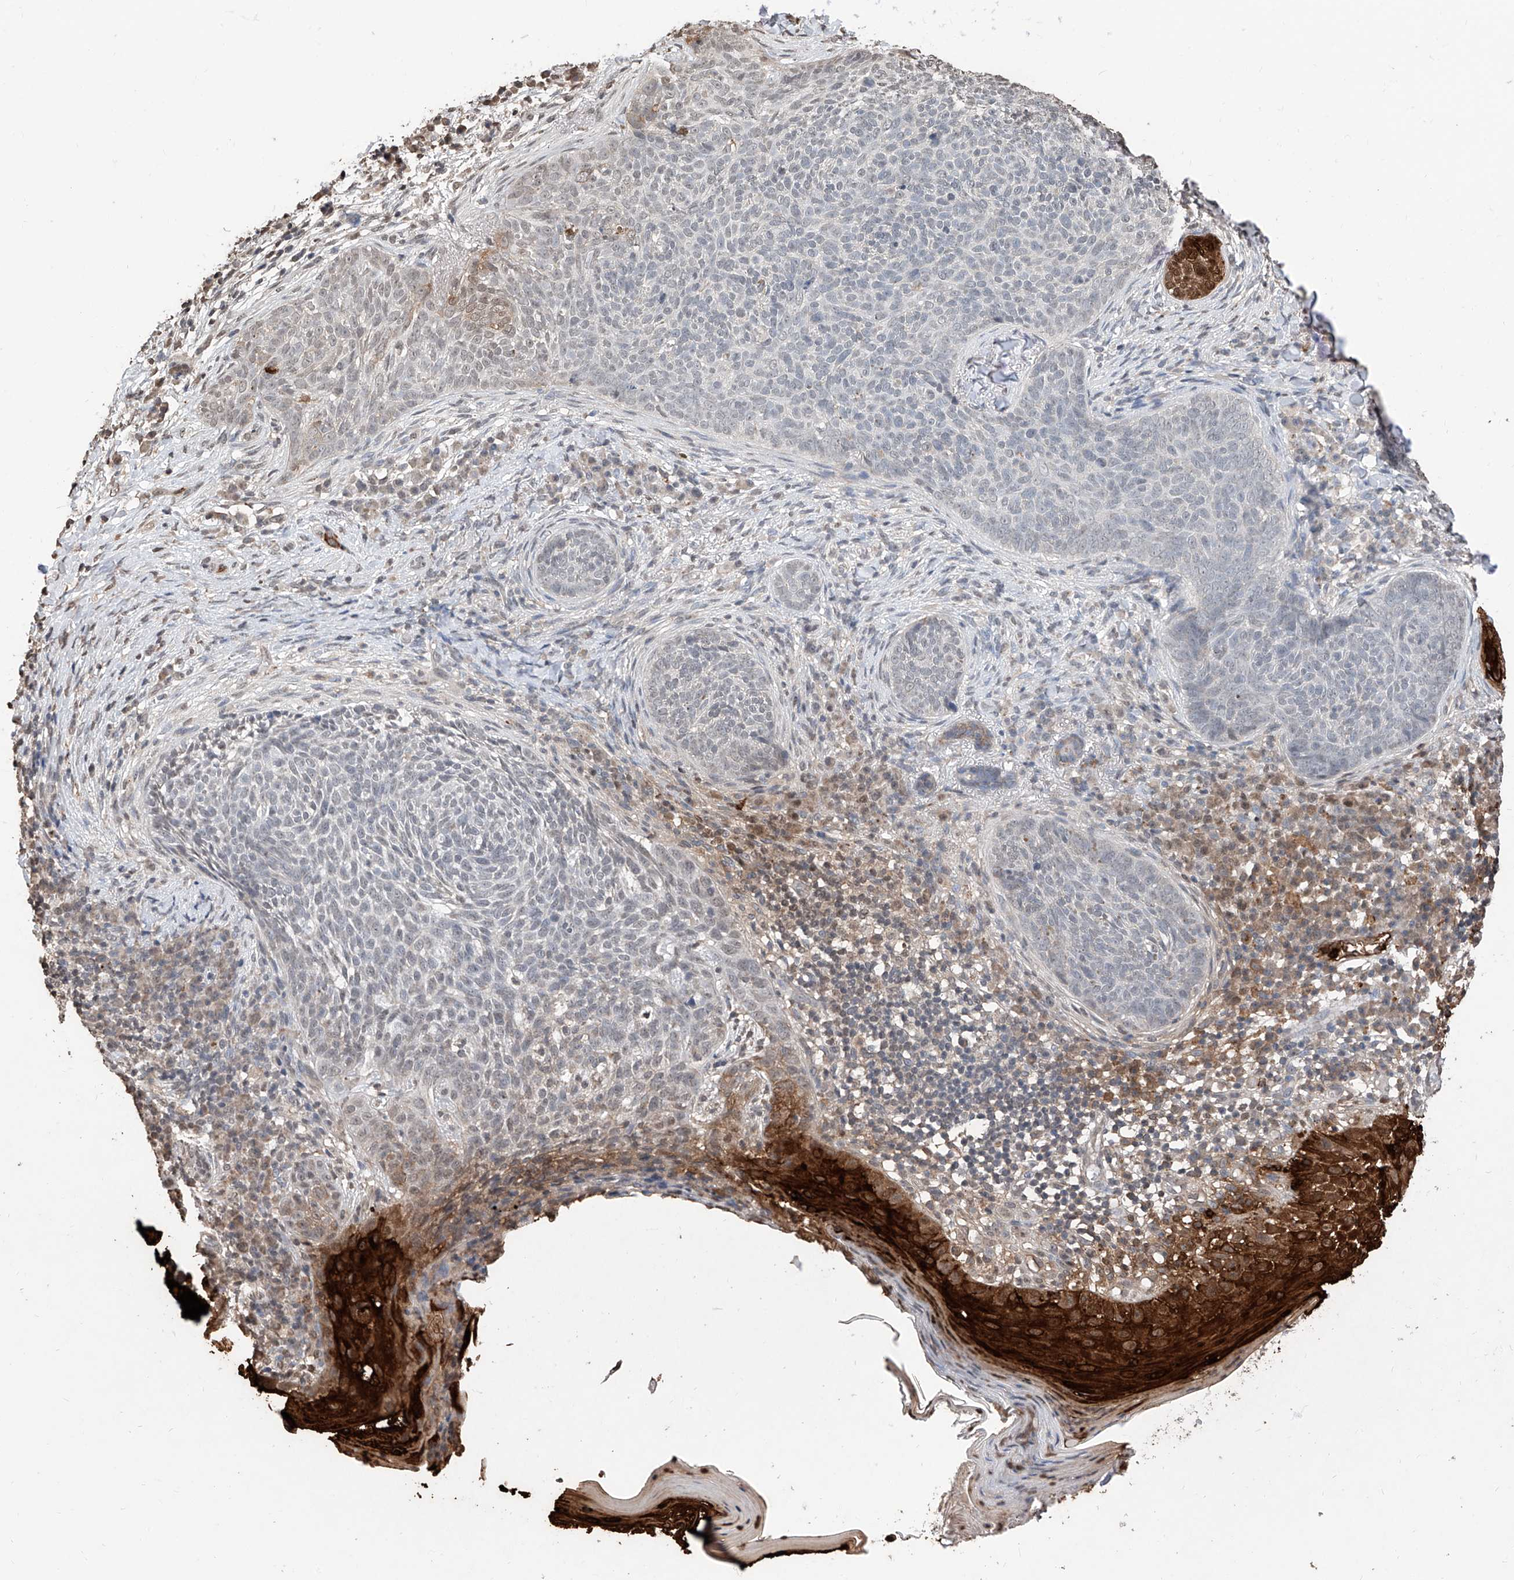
{"staining": {"intensity": "negative", "quantity": "none", "location": "none"}, "tissue": "skin cancer", "cell_type": "Tumor cells", "image_type": "cancer", "snomed": [{"axis": "morphology", "description": "Basal cell carcinoma"}, {"axis": "topography", "description": "Skin"}], "caption": "This is an immunohistochemistry (IHC) photomicrograph of skin cancer. There is no staining in tumor cells.", "gene": "RP9", "patient": {"sex": "male", "age": 85}}